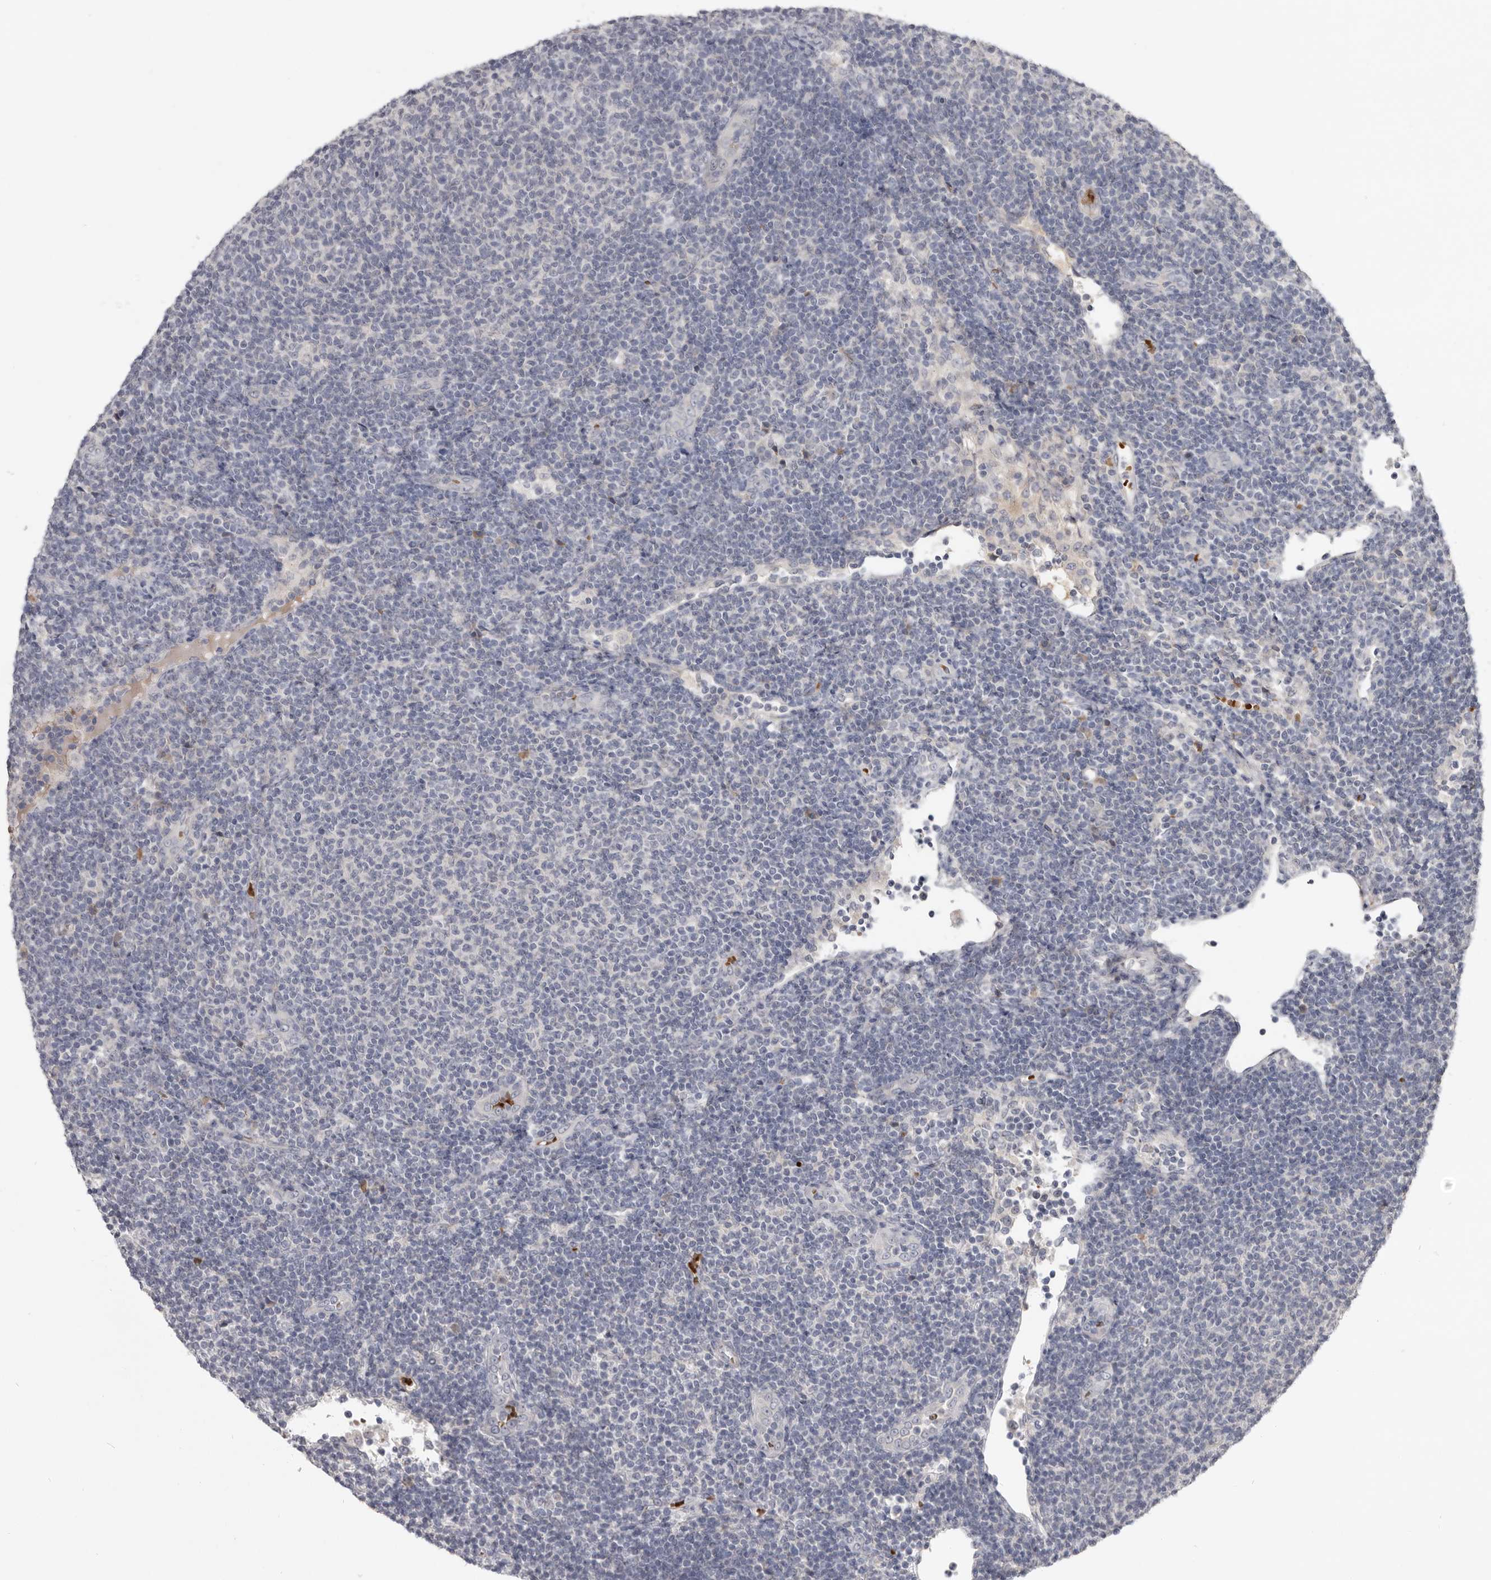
{"staining": {"intensity": "negative", "quantity": "none", "location": "none"}, "tissue": "lymphoma", "cell_type": "Tumor cells", "image_type": "cancer", "snomed": [{"axis": "morphology", "description": "Malignant lymphoma, non-Hodgkin's type, Low grade"}, {"axis": "topography", "description": "Lymph node"}], "caption": "IHC of human low-grade malignant lymphoma, non-Hodgkin's type shows no staining in tumor cells. The staining is performed using DAB (3,3'-diaminobenzidine) brown chromogen with nuclei counter-stained in using hematoxylin.", "gene": "NENF", "patient": {"sex": "male", "age": 66}}